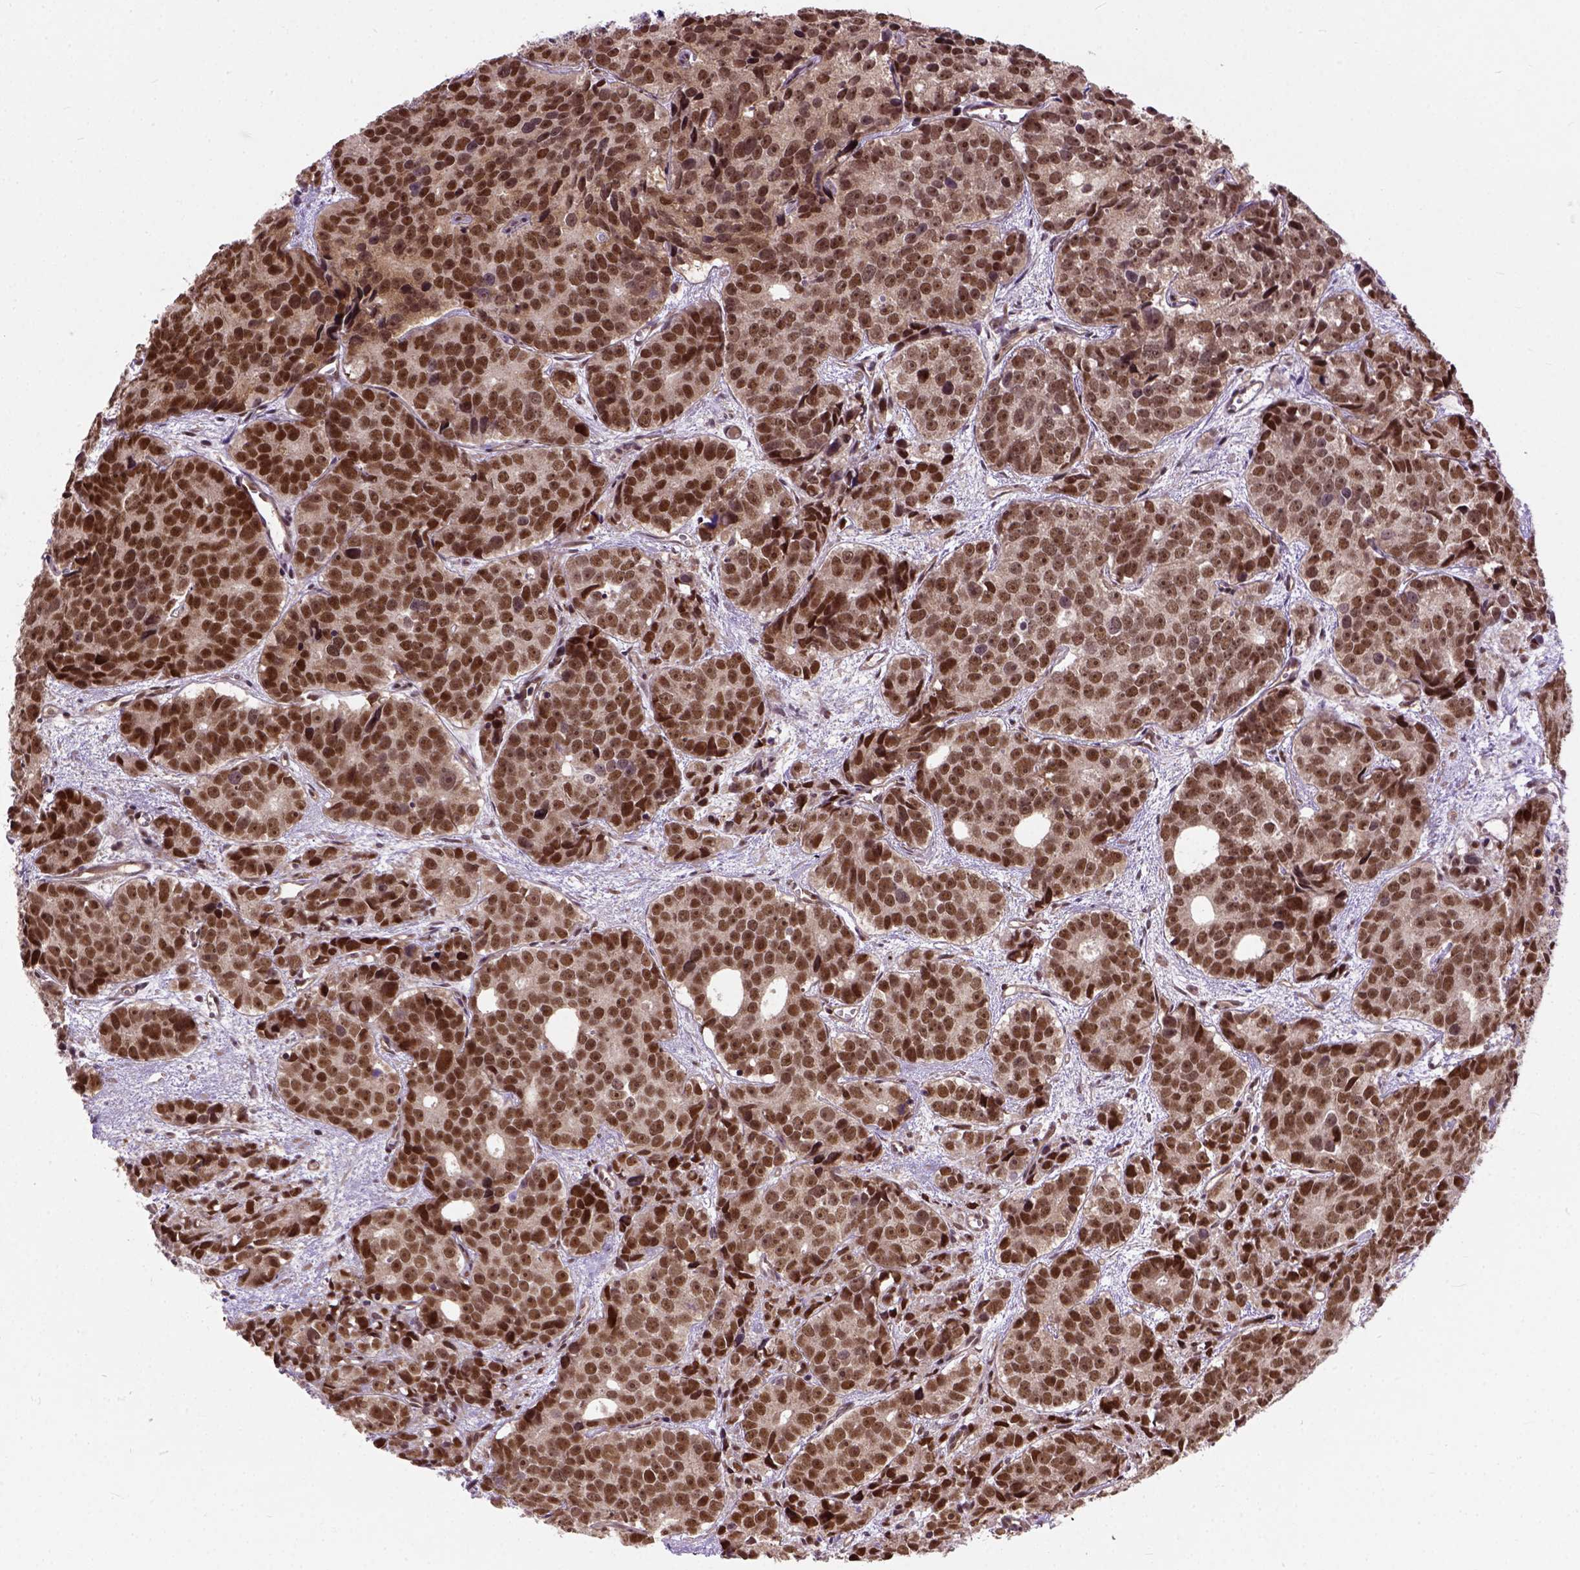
{"staining": {"intensity": "moderate", "quantity": ">75%", "location": "nuclear"}, "tissue": "prostate cancer", "cell_type": "Tumor cells", "image_type": "cancer", "snomed": [{"axis": "morphology", "description": "Adenocarcinoma, High grade"}, {"axis": "topography", "description": "Prostate"}], "caption": "Protein expression by immunohistochemistry (IHC) demonstrates moderate nuclear positivity in approximately >75% of tumor cells in prostate cancer. Using DAB (3,3'-diaminobenzidine) (brown) and hematoxylin (blue) stains, captured at high magnification using brightfield microscopy.", "gene": "ZNF630", "patient": {"sex": "male", "age": 77}}